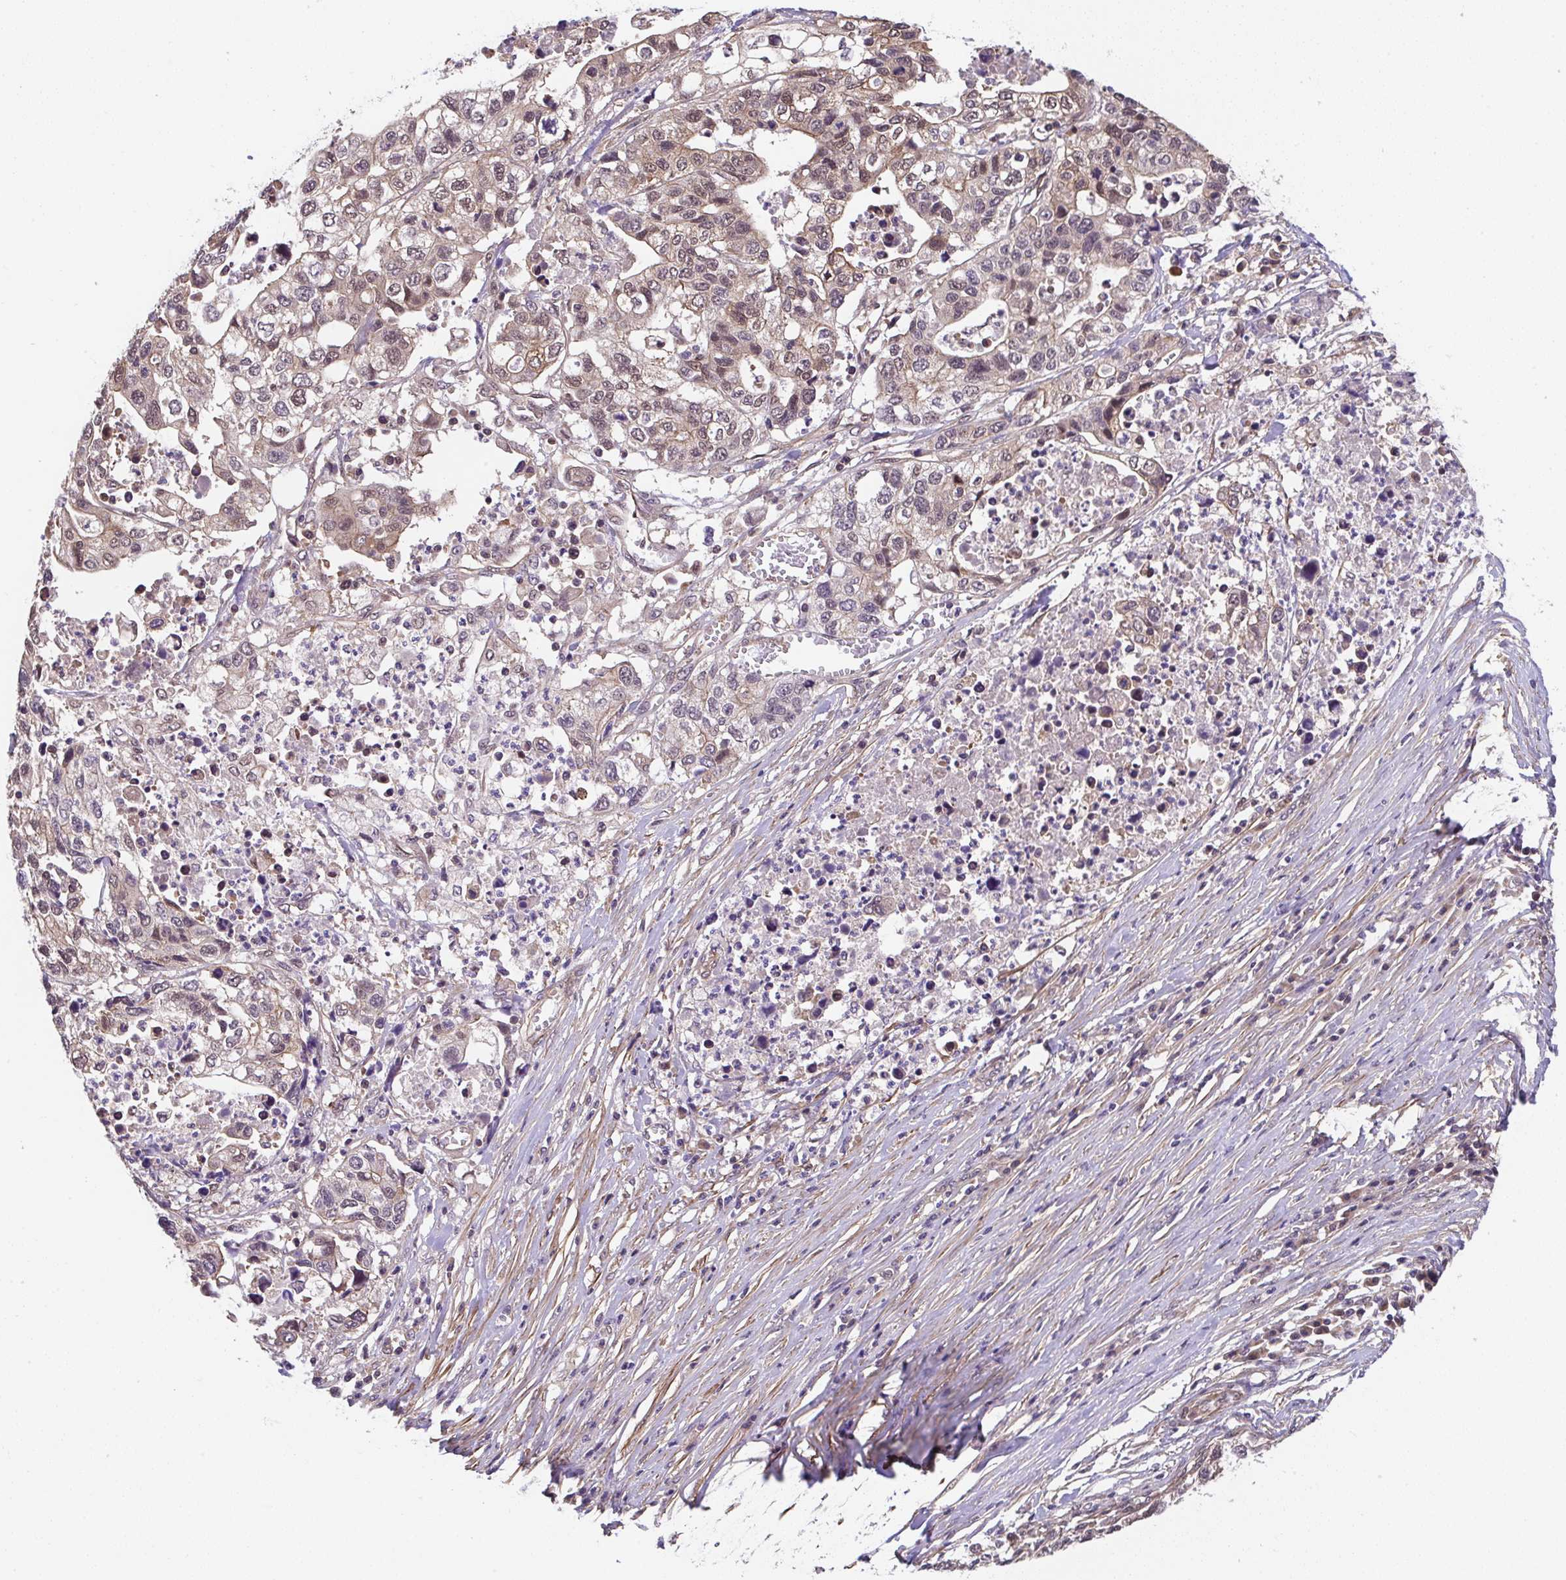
{"staining": {"intensity": "moderate", "quantity": "25%-75%", "location": "cytoplasmic/membranous,nuclear"}, "tissue": "stomach cancer", "cell_type": "Tumor cells", "image_type": "cancer", "snomed": [{"axis": "morphology", "description": "Adenocarcinoma, NOS"}, {"axis": "topography", "description": "Stomach, upper"}], "caption": "Immunohistochemistry (IHC) of human adenocarcinoma (stomach) demonstrates medium levels of moderate cytoplasmic/membranous and nuclear positivity in about 25%-75% of tumor cells.", "gene": "ZNF696", "patient": {"sex": "female", "age": 67}}